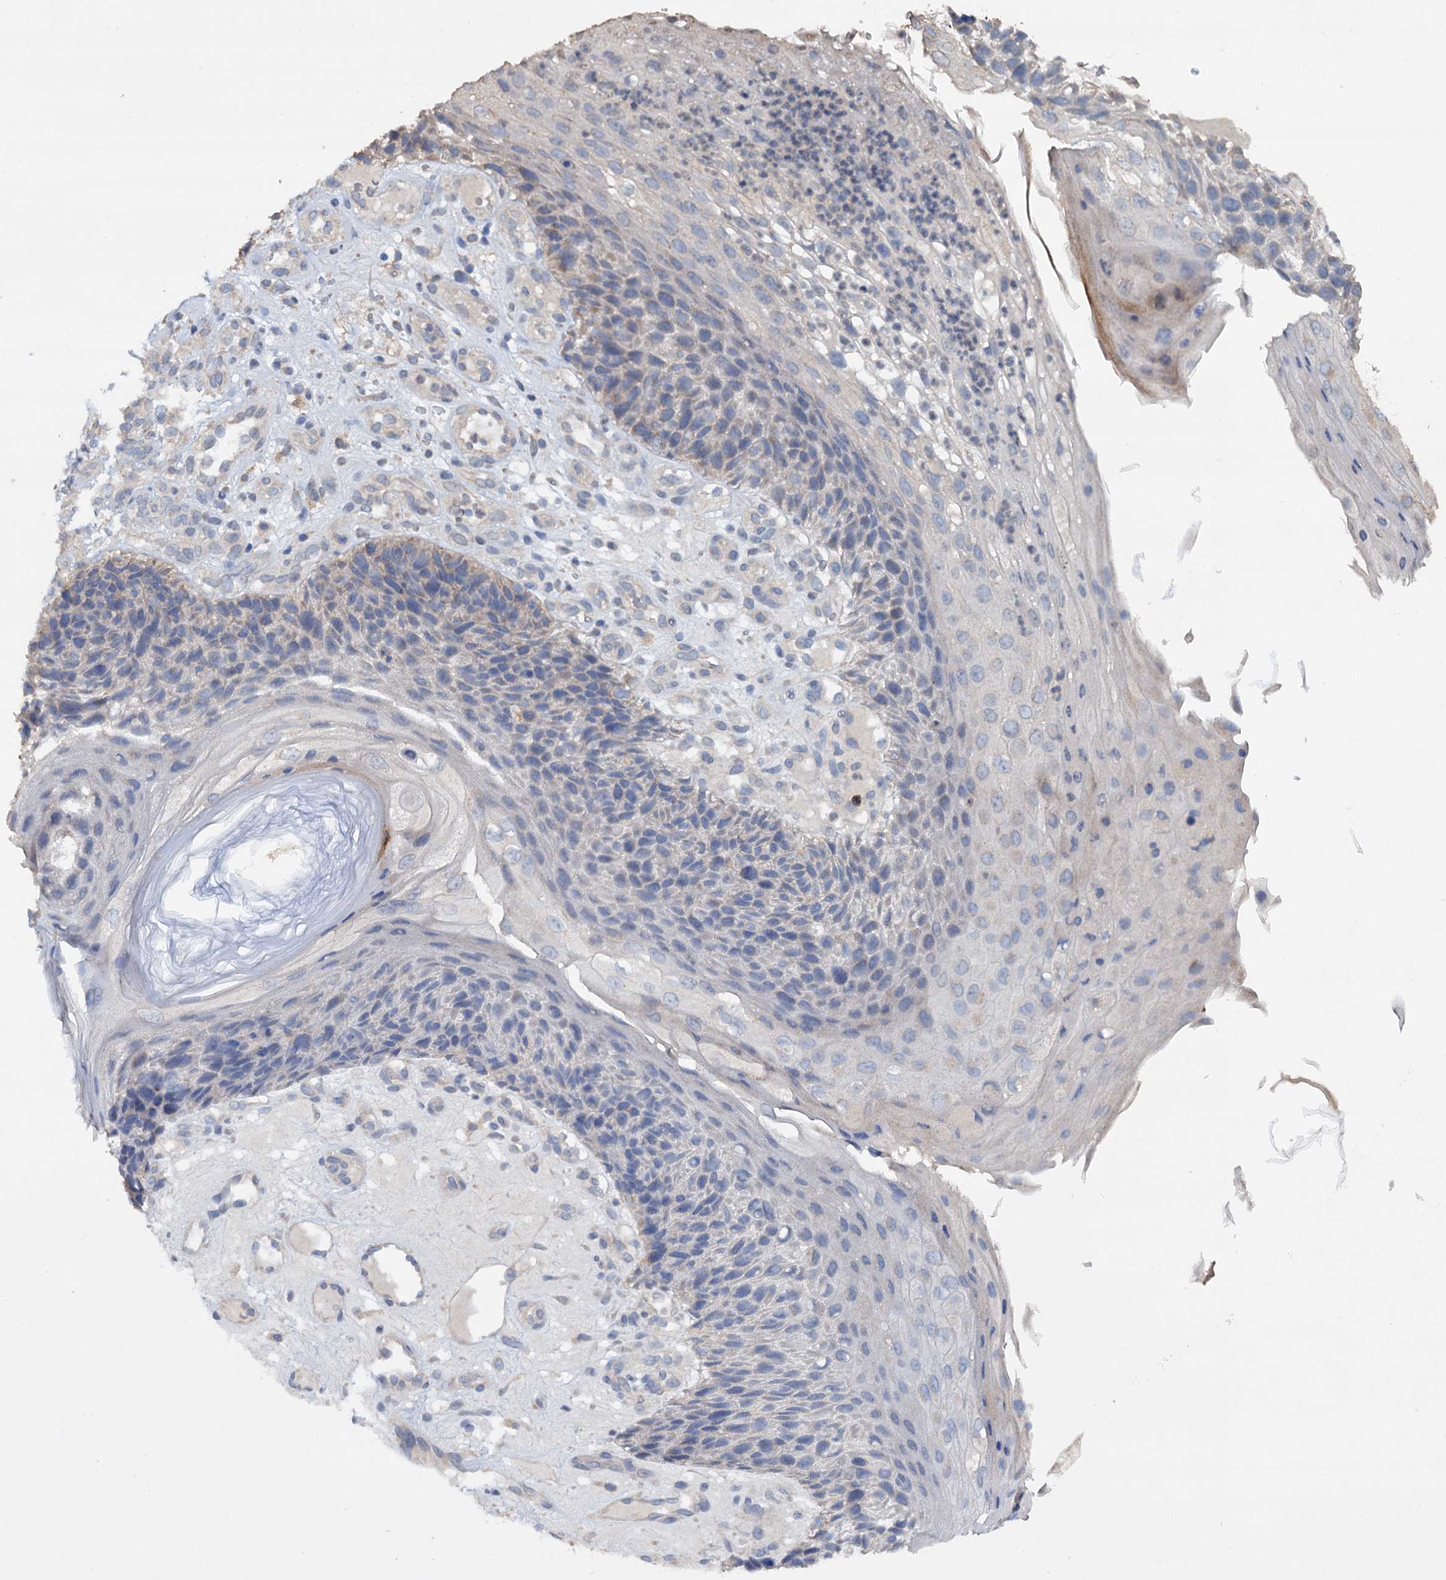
{"staining": {"intensity": "weak", "quantity": "<25%", "location": "cytoplasmic/membranous"}, "tissue": "skin cancer", "cell_type": "Tumor cells", "image_type": "cancer", "snomed": [{"axis": "morphology", "description": "Squamous cell carcinoma, NOS"}, {"axis": "topography", "description": "Skin"}], "caption": "The histopathology image demonstrates no significant expression in tumor cells of squamous cell carcinoma (skin).", "gene": "ETFBKMT", "patient": {"sex": "female", "age": 88}}